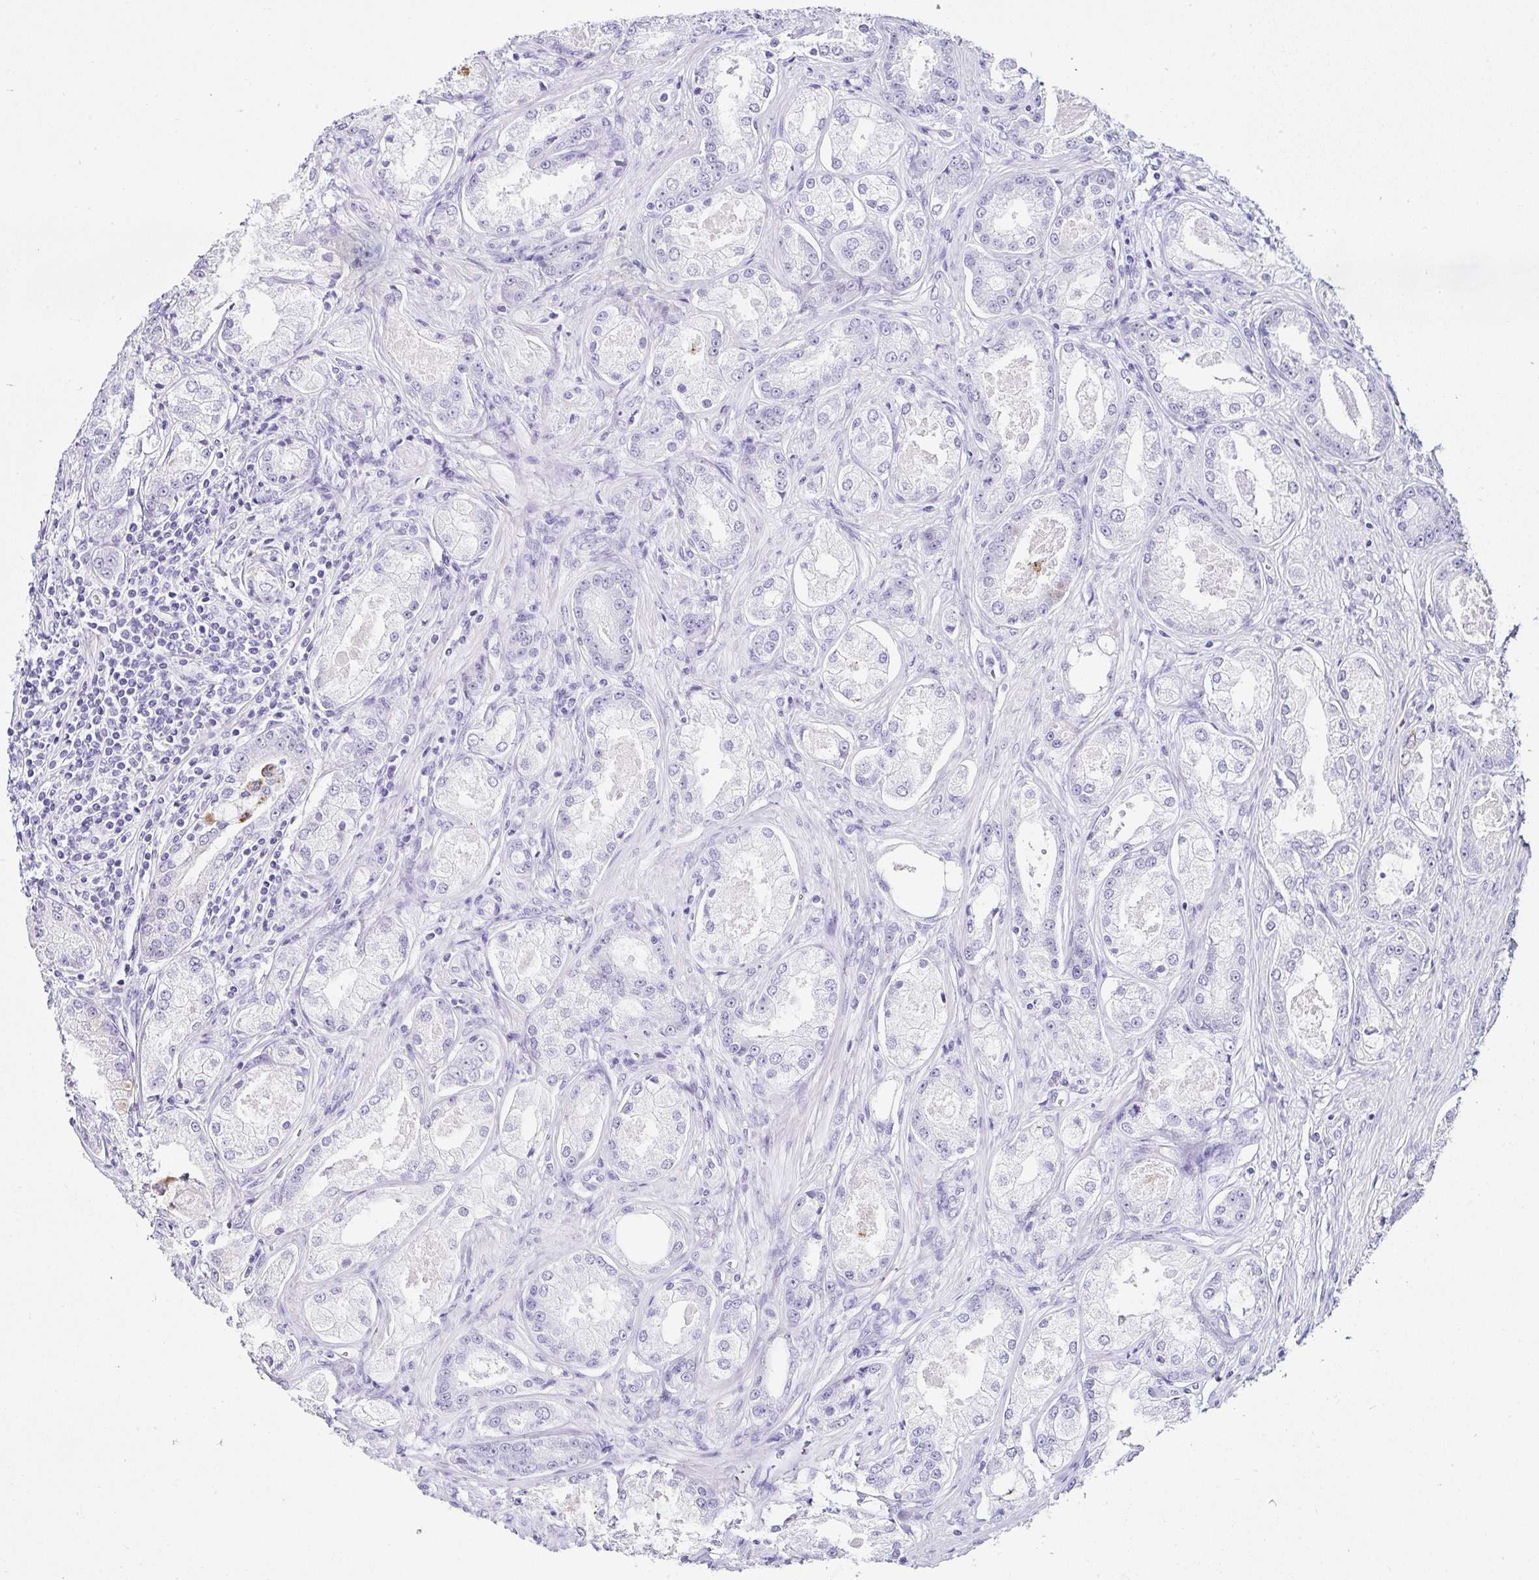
{"staining": {"intensity": "negative", "quantity": "none", "location": "none"}, "tissue": "prostate cancer", "cell_type": "Tumor cells", "image_type": "cancer", "snomed": [{"axis": "morphology", "description": "Adenocarcinoma, Low grade"}, {"axis": "topography", "description": "Prostate"}], "caption": "Tumor cells are negative for brown protein staining in prostate low-grade adenocarcinoma.", "gene": "SERPINB3", "patient": {"sex": "male", "age": 68}}